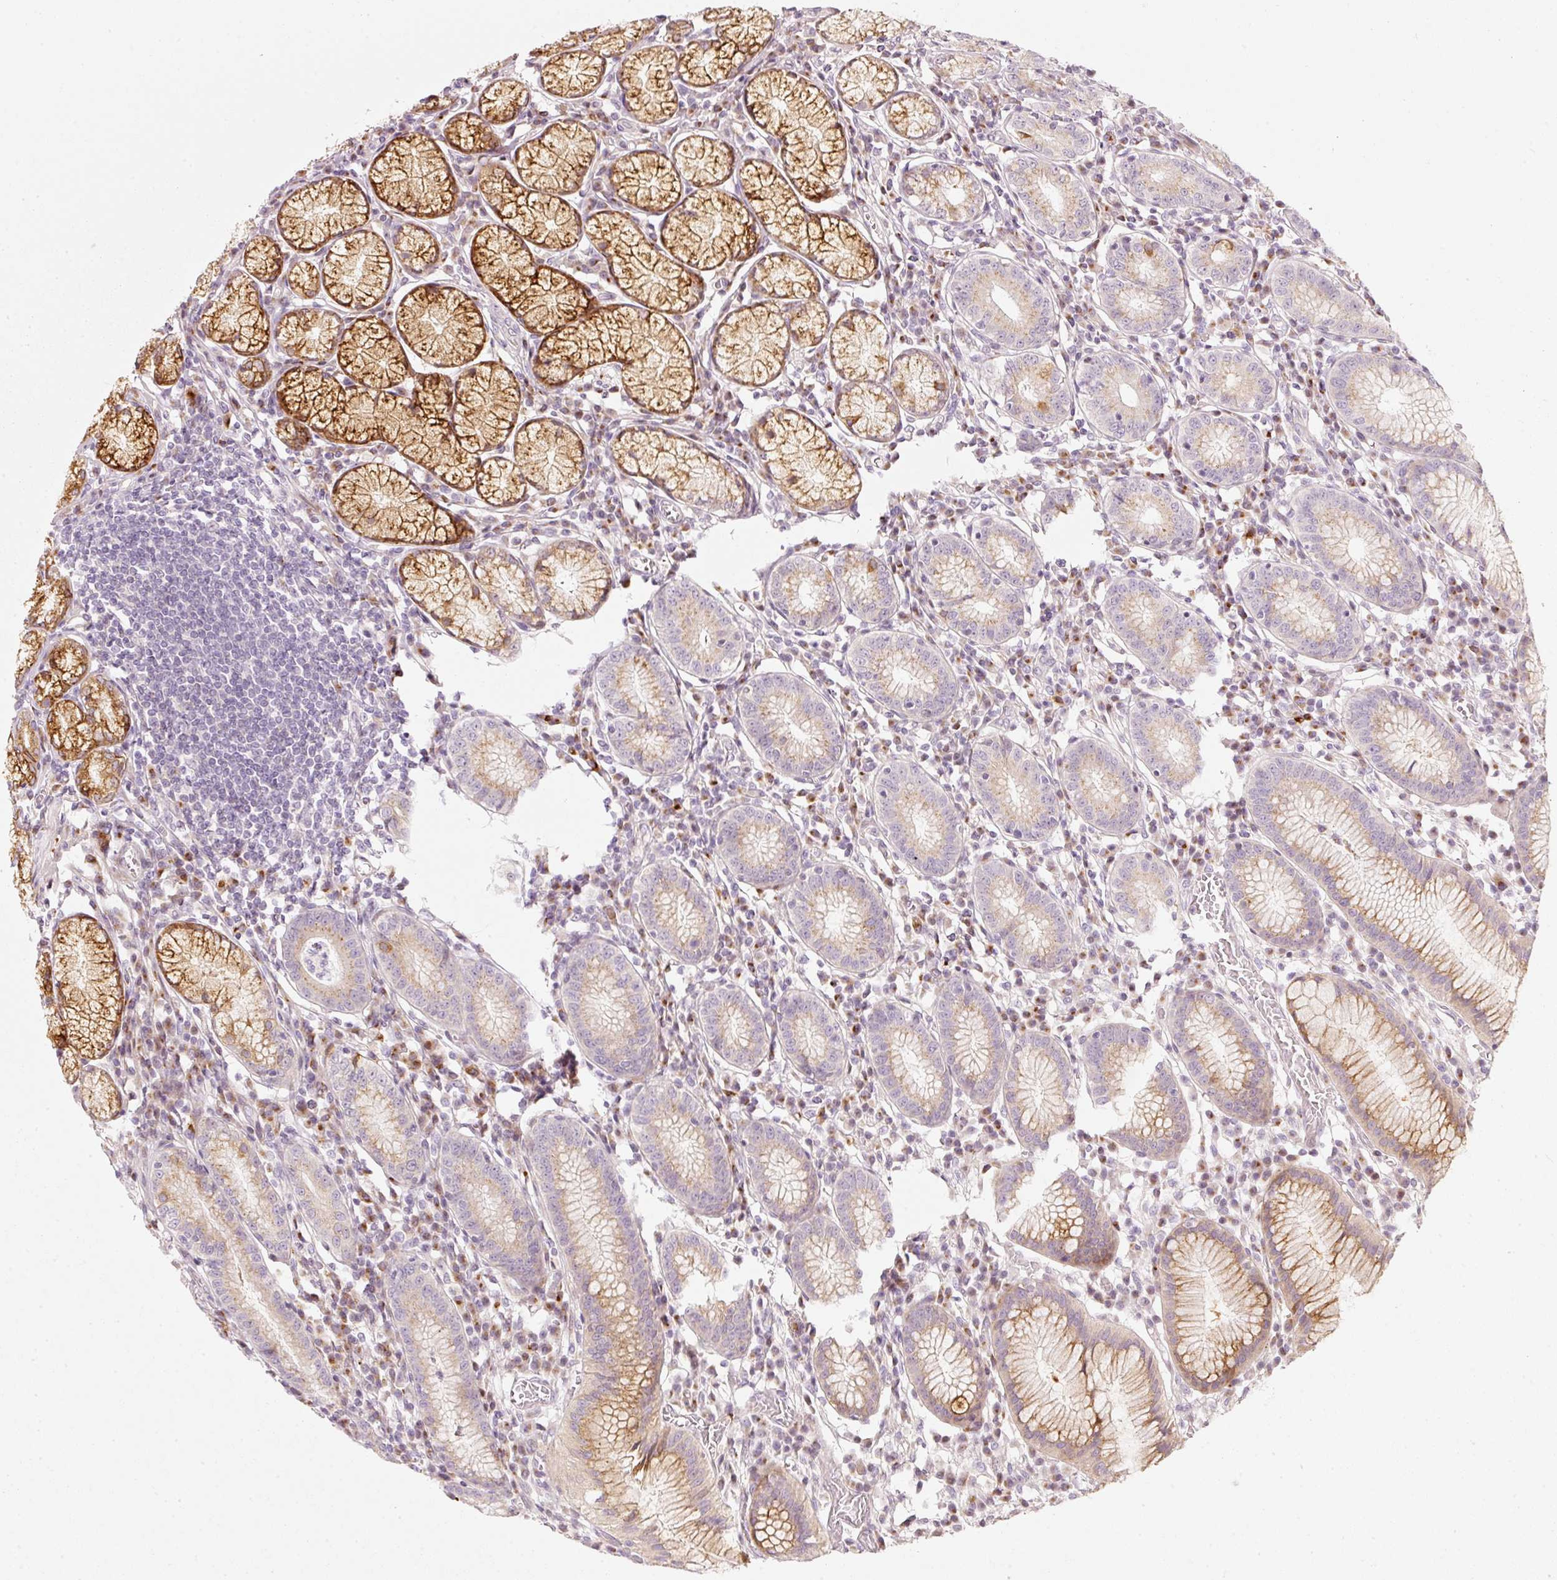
{"staining": {"intensity": "strong", "quantity": "25%-75%", "location": "cytoplasmic/membranous"}, "tissue": "stomach", "cell_type": "Glandular cells", "image_type": "normal", "snomed": [{"axis": "morphology", "description": "Normal tissue, NOS"}, {"axis": "topography", "description": "Stomach"}], "caption": "Stomach stained with DAB (3,3'-diaminobenzidine) immunohistochemistry (IHC) demonstrates high levels of strong cytoplasmic/membranous staining in about 25%-75% of glandular cells. (Brightfield microscopy of DAB IHC at high magnification).", "gene": "SLC20A1", "patient": {"sex": "male", "age": 55}}